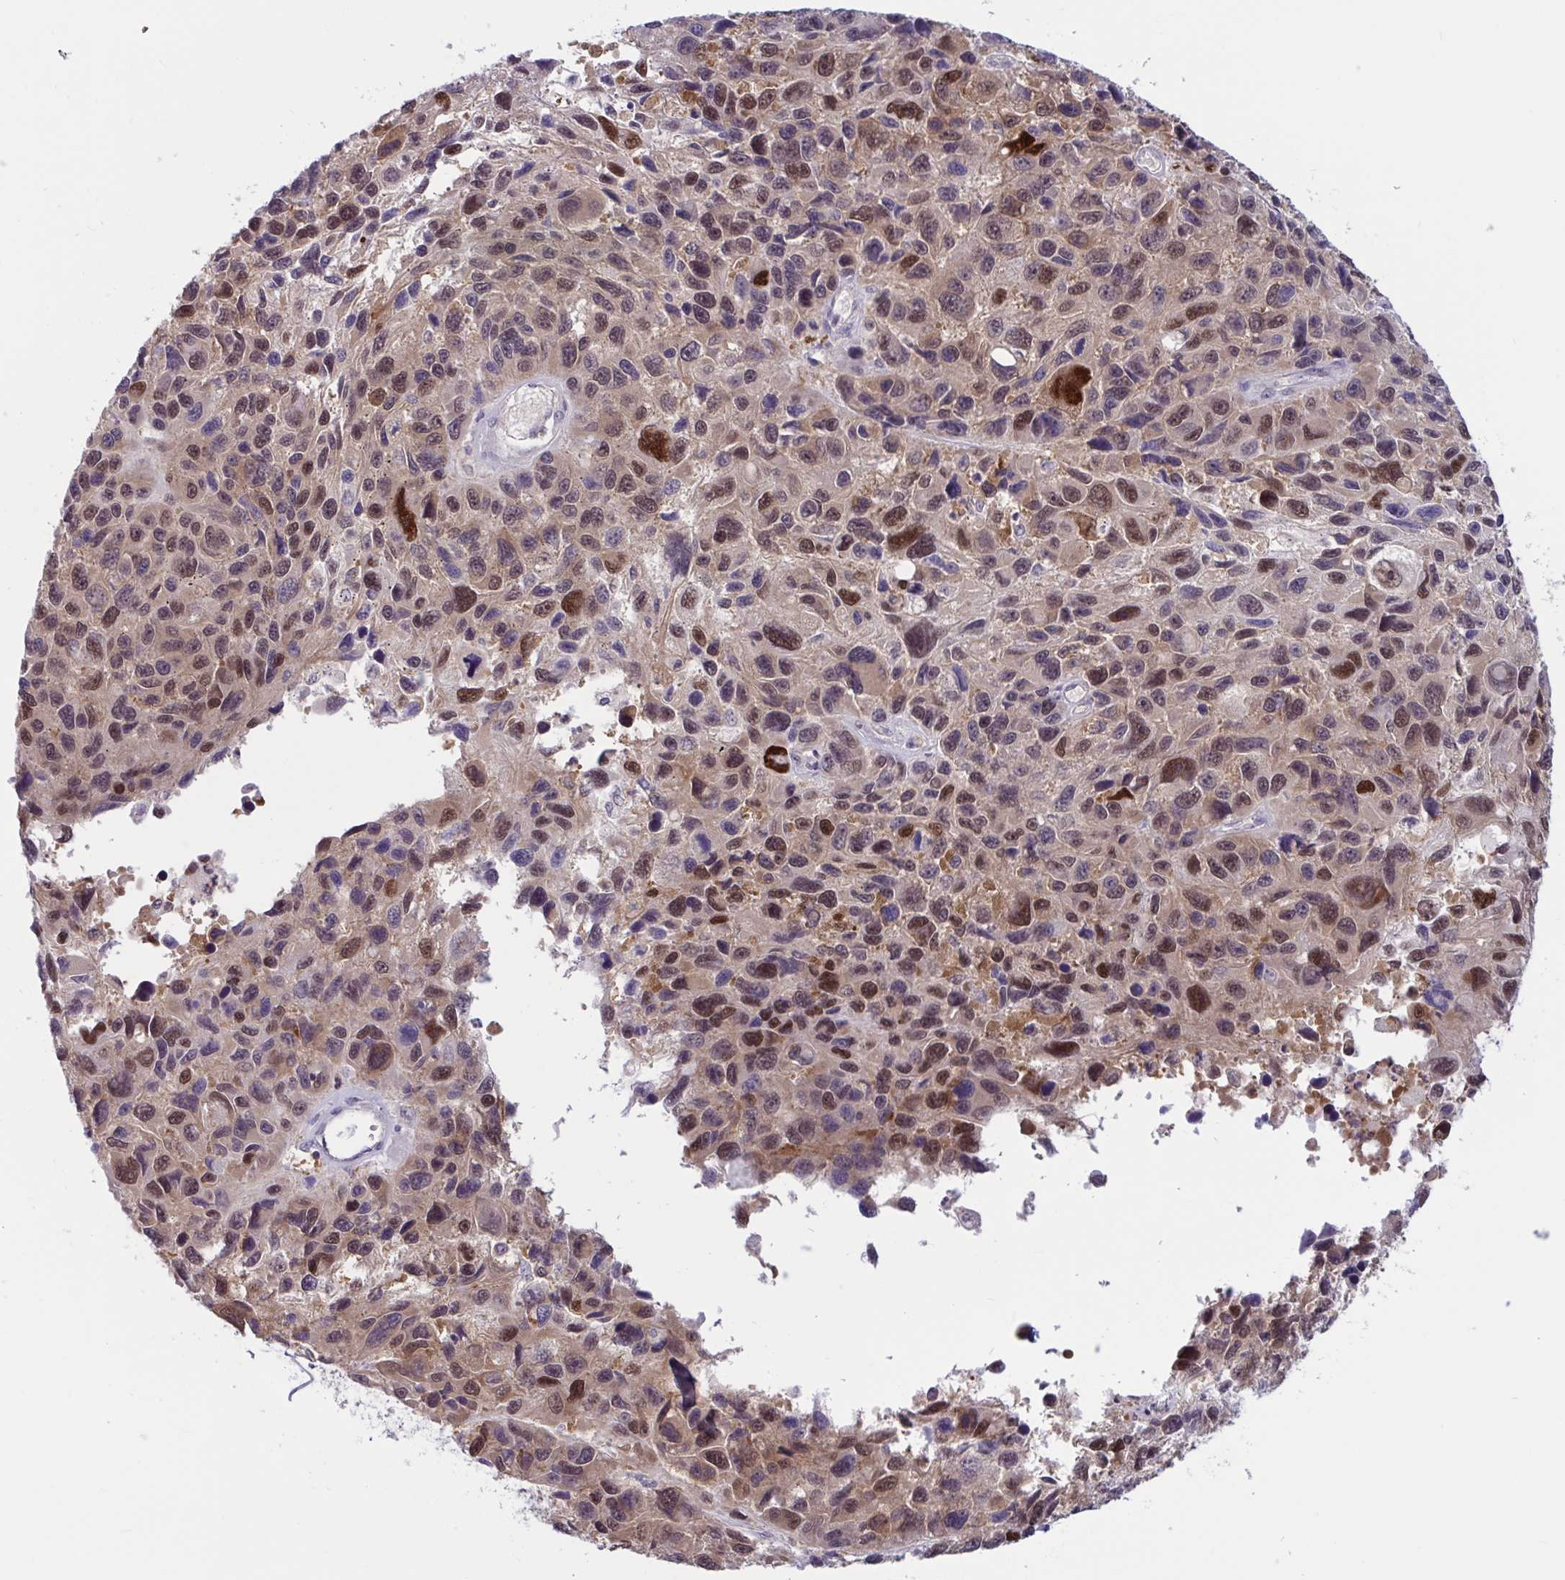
{"staining": {"intensity": "moderate", "quantity": ">75%", "location": "nuclear"}, "tissue": "melanoma", "cell_type": "Tumor cells", "image_type": "cancer", "snomed": [{"axis": "morphology", "description": "Malignant melanoma, NOS"}, {"axis": "topography", "description": "Skin"}], "caption": "The image demonstrates staining of melanoma, revealing moderate nuclear protein positivity (brown color) within tumor cells. (DAB (3,3'-diaminobenzidine) IHC with brightfield microscopy, high magnification).", "gene": "TSN", "patient": {"sex": "male", "age": 53}}